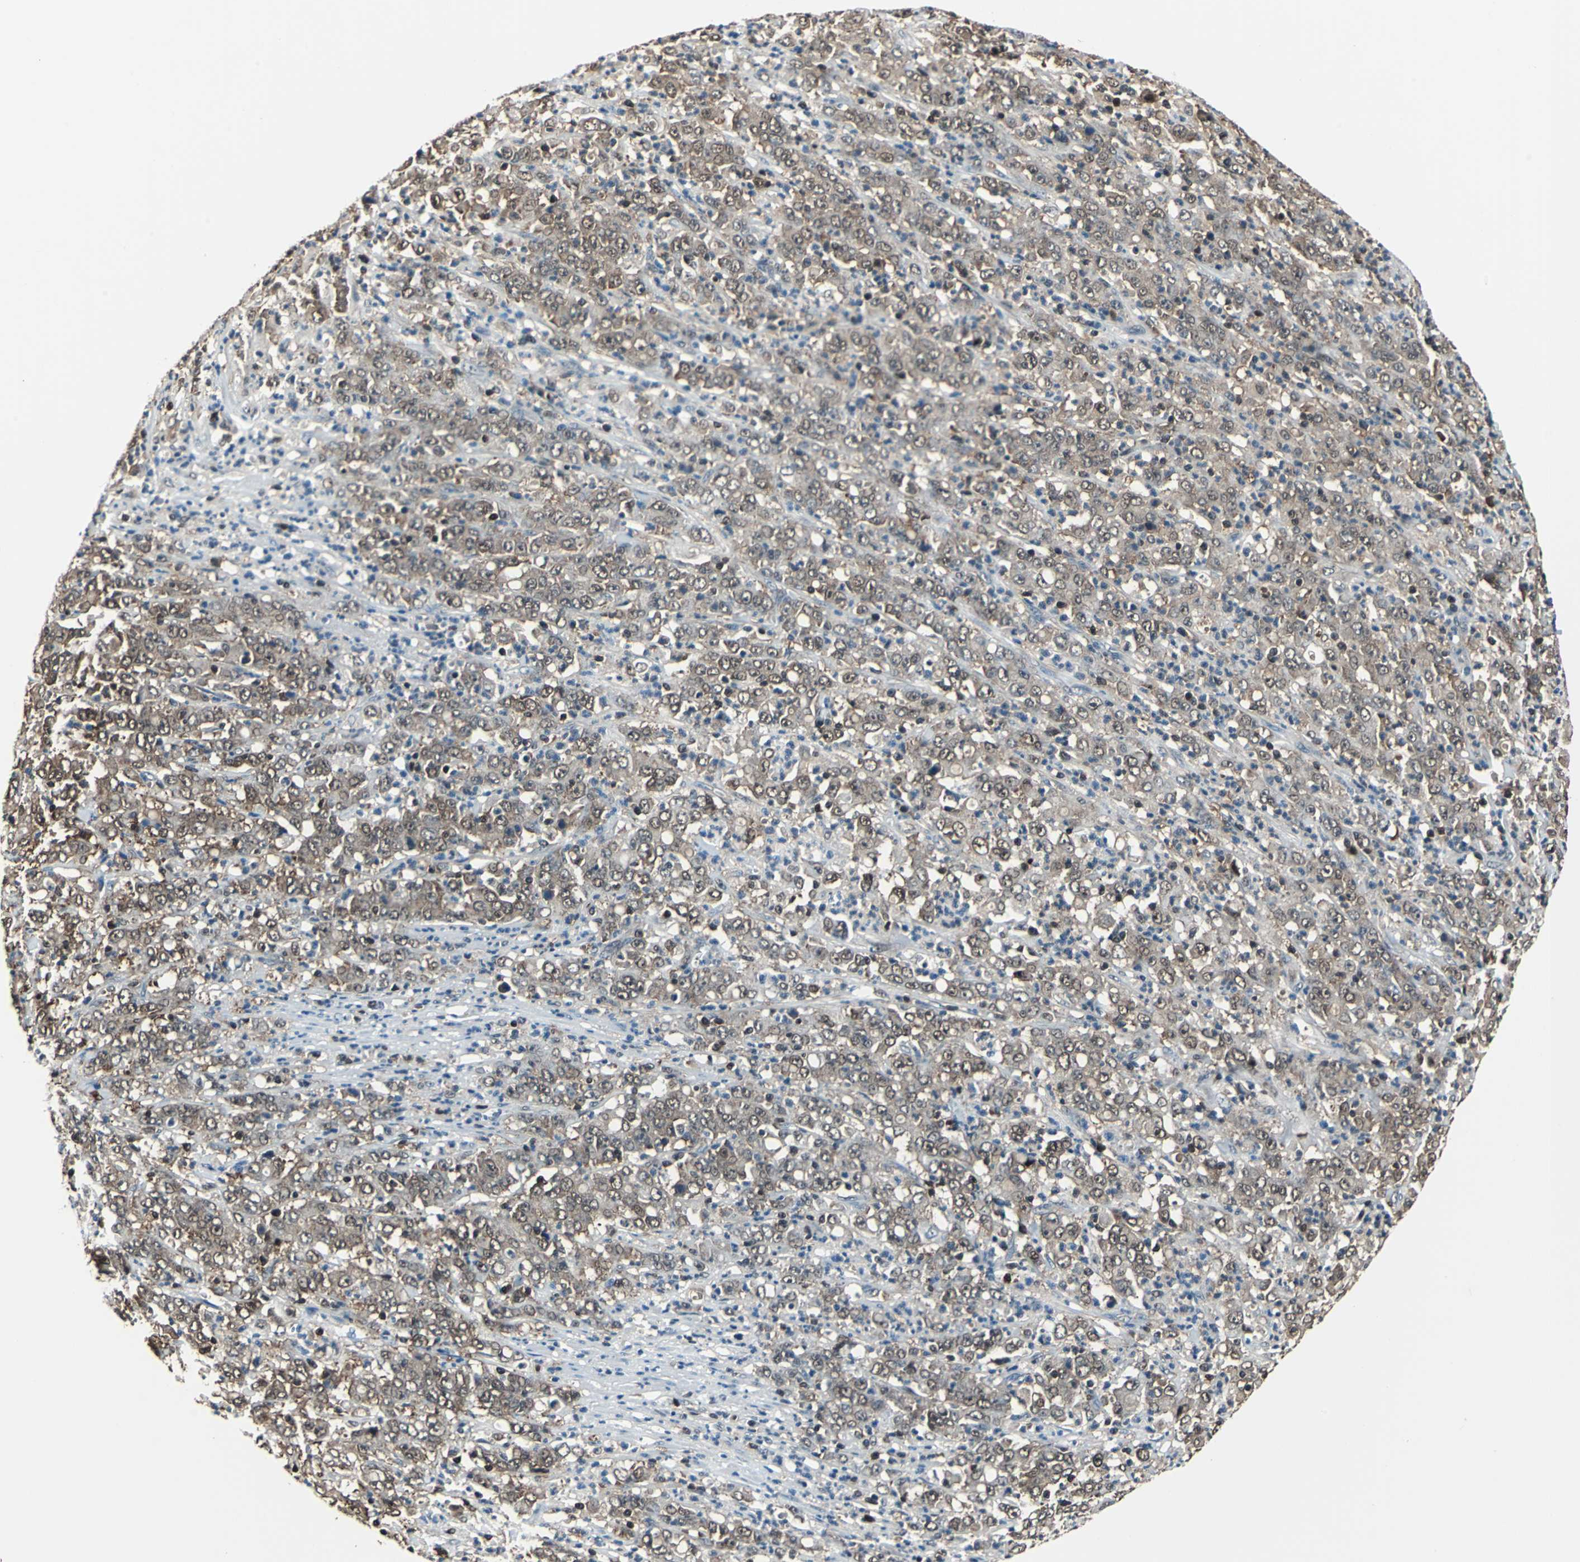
{"staining": {"intensity": "moderate", "quantity": ">75%", "location": "cytoplasmic/membranous"}, "tissue": "stomach cancer", "cell_type": "Tumor cells", "image_type": "cancer", "snomed": [{"axis": "morphology", "description": "Adenocarcinoma, NOS"}, {"axis": "topography", "description": "Stomach, lower"}], "caption": "This is a photomicrograph of immunohistochemistry staining of adenocarcinoma (stomach), which shows moderate positivity in the cytoplasmic/membranous of tumor cells.", "gene": "PSME1", "patient": {"sex": "female", "age": 71}}